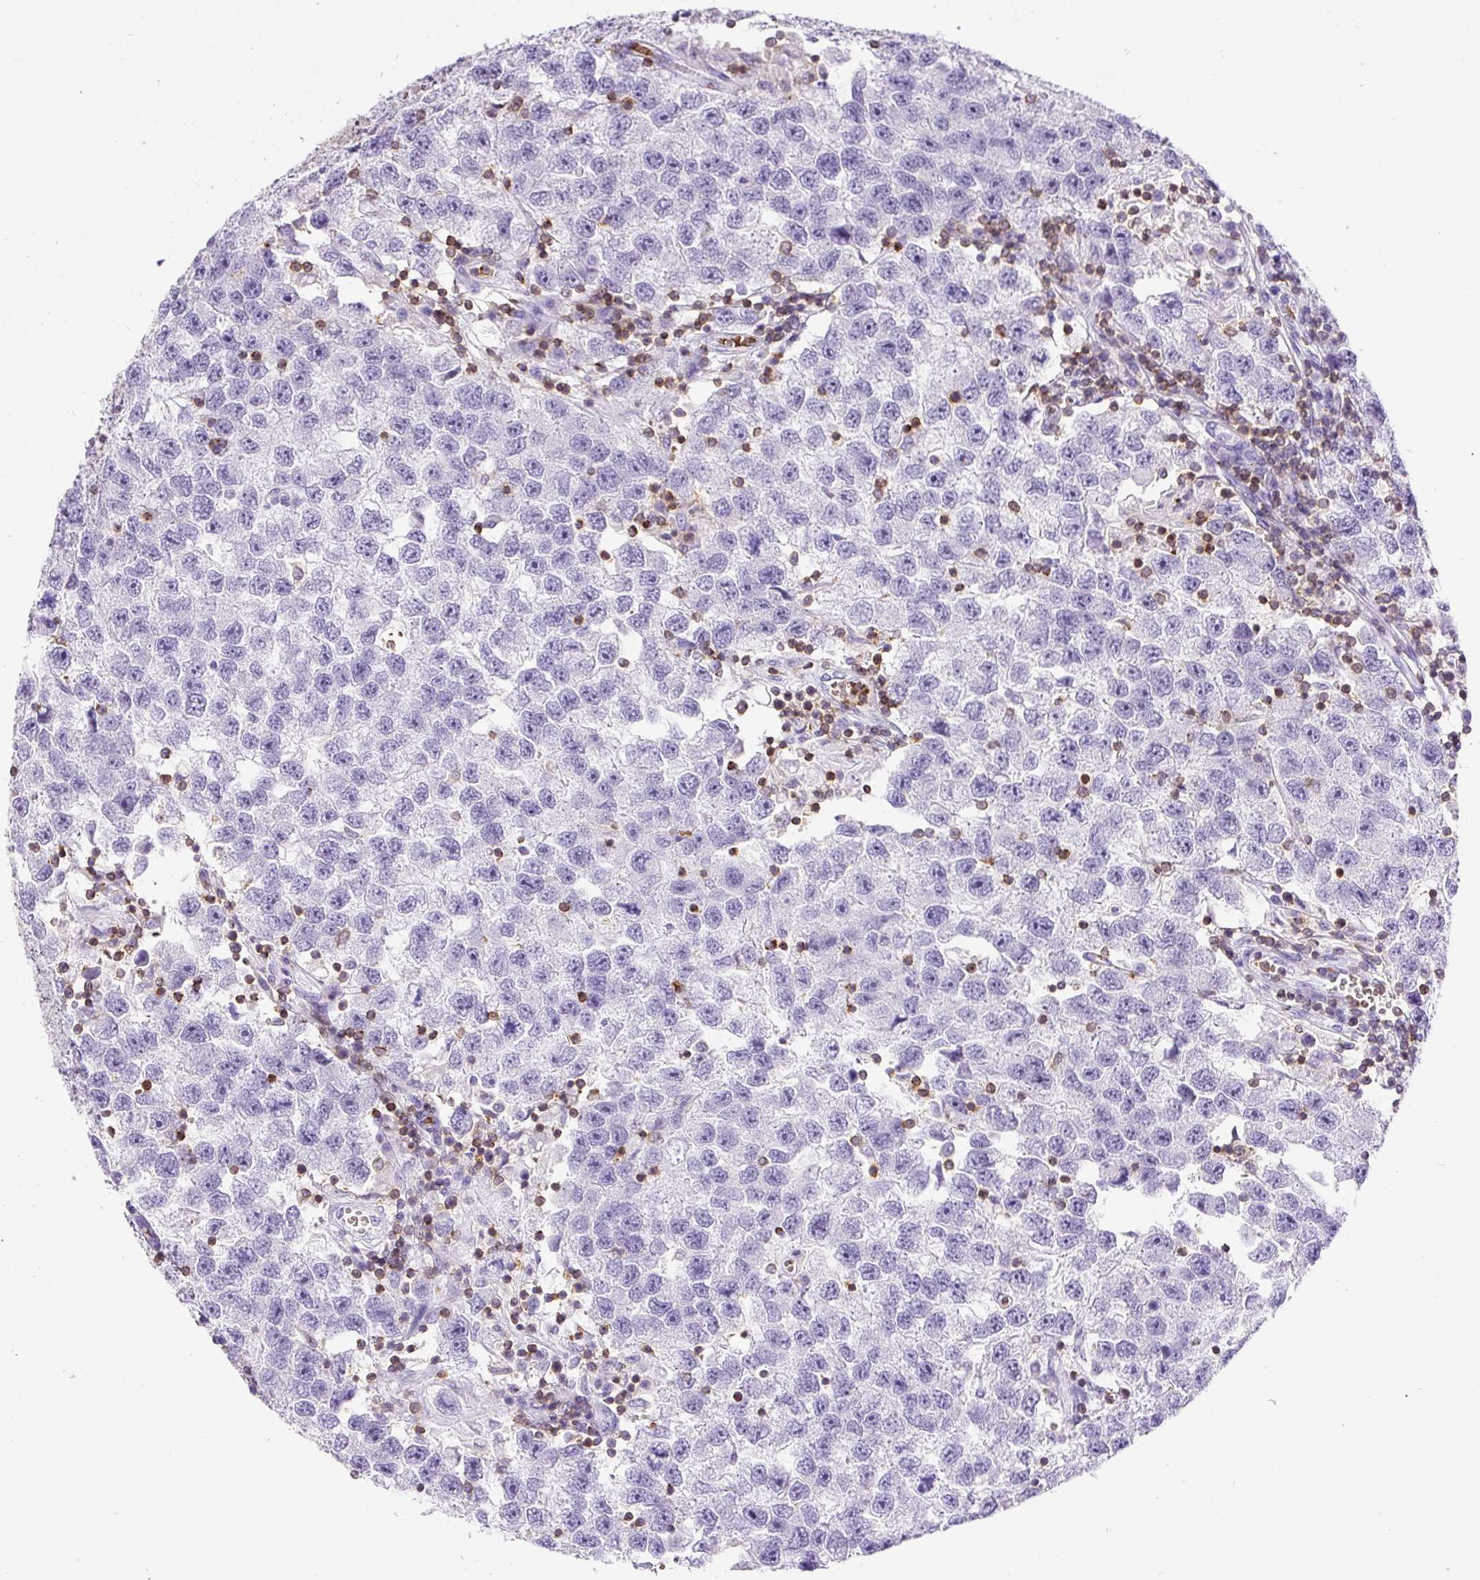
{"staining": {"intensity": "negative", "quantity": "none", "location": "none"}, "tissue": "testis cancer", "cell_type": "Tumor cells", "image_type": "cancer", "snomed": [{"axis": "morphology", "description": "Seminoma, NOS"}, {"axis": "topography", "description": "Testis"}], "caption": "A photomicrograph of testis cancer (seminoma) stained for a protein exhibits no brown staining in tumor cells. (Brightfield microscopy of DAB IHC at high magnification).", "gene": "FAM228B", "patient": {"sex": "male", "age": 26}}